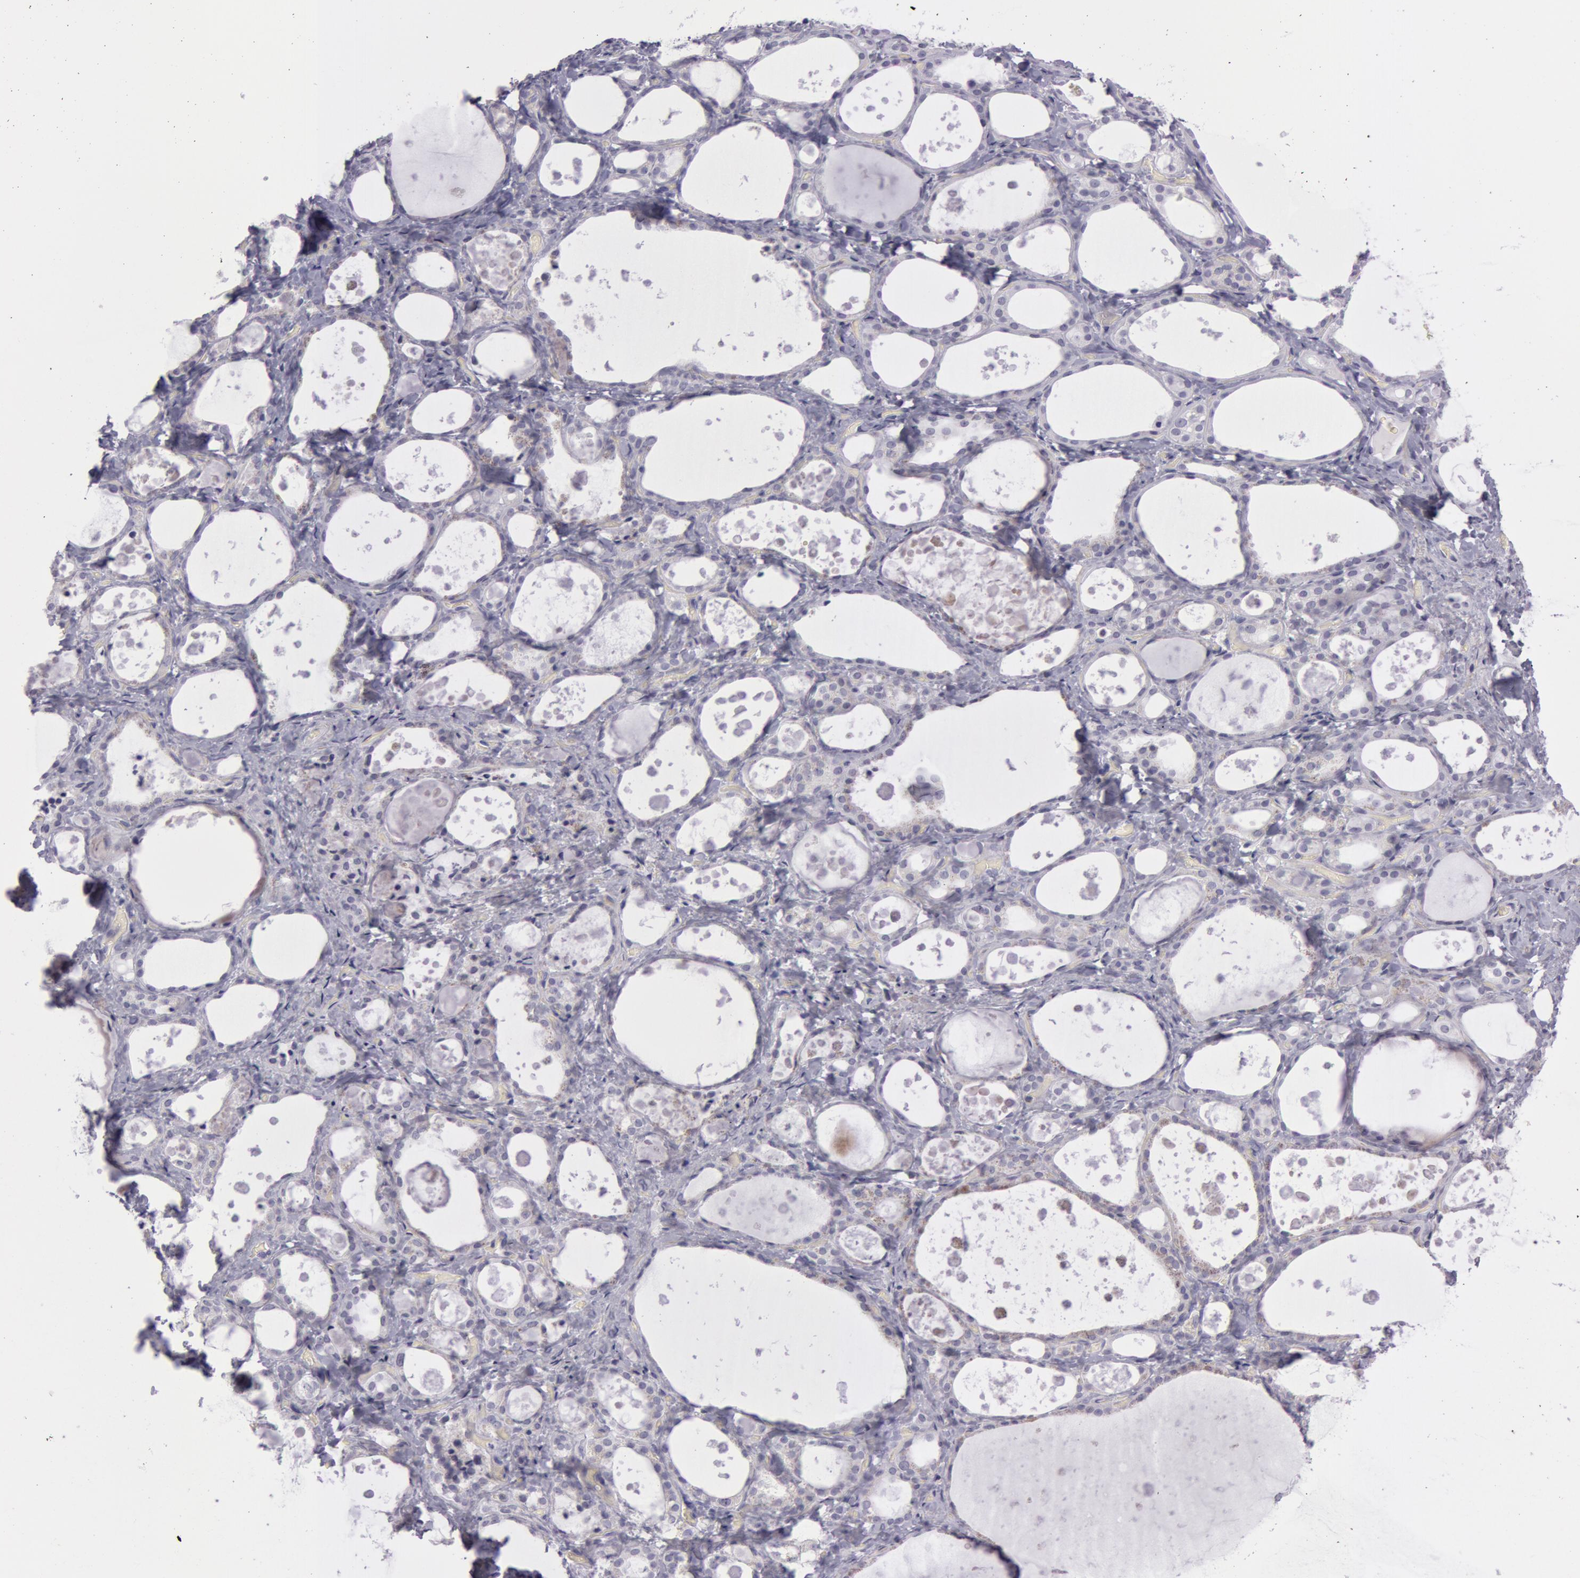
{"staining": {"intensity": "negative", "quantity": "none", "location": "none"}, "tissue": "thyroid gland", "cell_type": "Glandular cells", "image_type": "normal", "snomed": [{"axis": "morphology", "description": "Normal tissue, NOS"}, {"axis": "topography", "description": "Thyroid gland"}], "caption": "Immunohistochemistry photomicrograph of benign thyroid gland: thyroid gland stained with DAB (3,3'-diaminobenzidine) displays no significant protein positivity in glandular cells.", "gene": "IL1RN", "patient": {"sex": "female", "age": 75}}